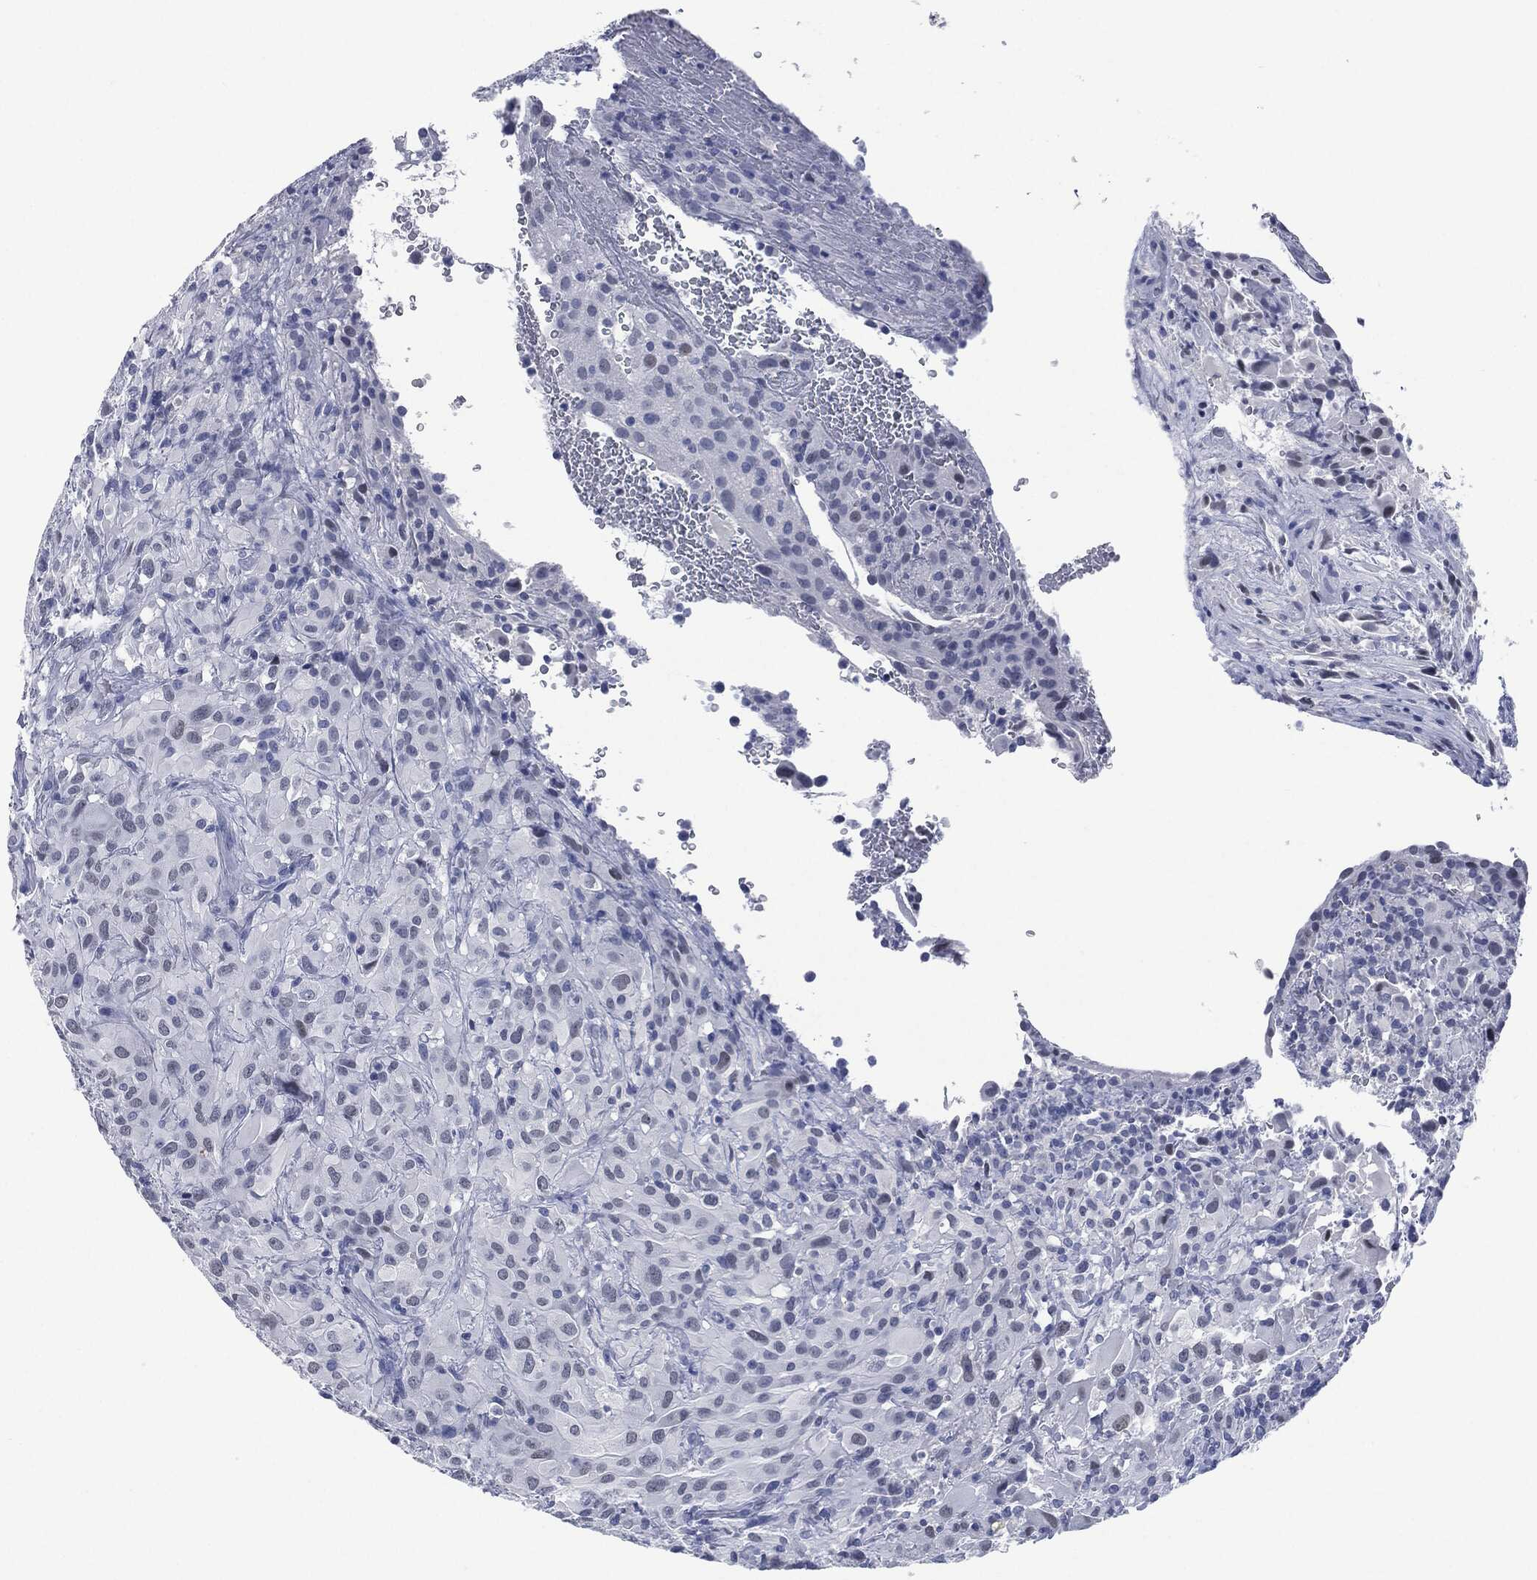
{"staining": {"intensity": "weak", "quantity": "<25%", "location": "nuclear"}, "tissue": "glioma", "cell_type": "Tumor cells", "image_type": "cancer", "snomed": [{"axis": "morphology", "description": "Glioma, malignant, High grade"}, {"axis": "topography", "description": "Cerebral cortex"}], "caption": "Immunohistochemistry (IHC) of human malignant high-grade glioma demonstrates no expression in tumor cells.", "gene": "MUC16", "patient": {"sex": "male", "age": 35}}